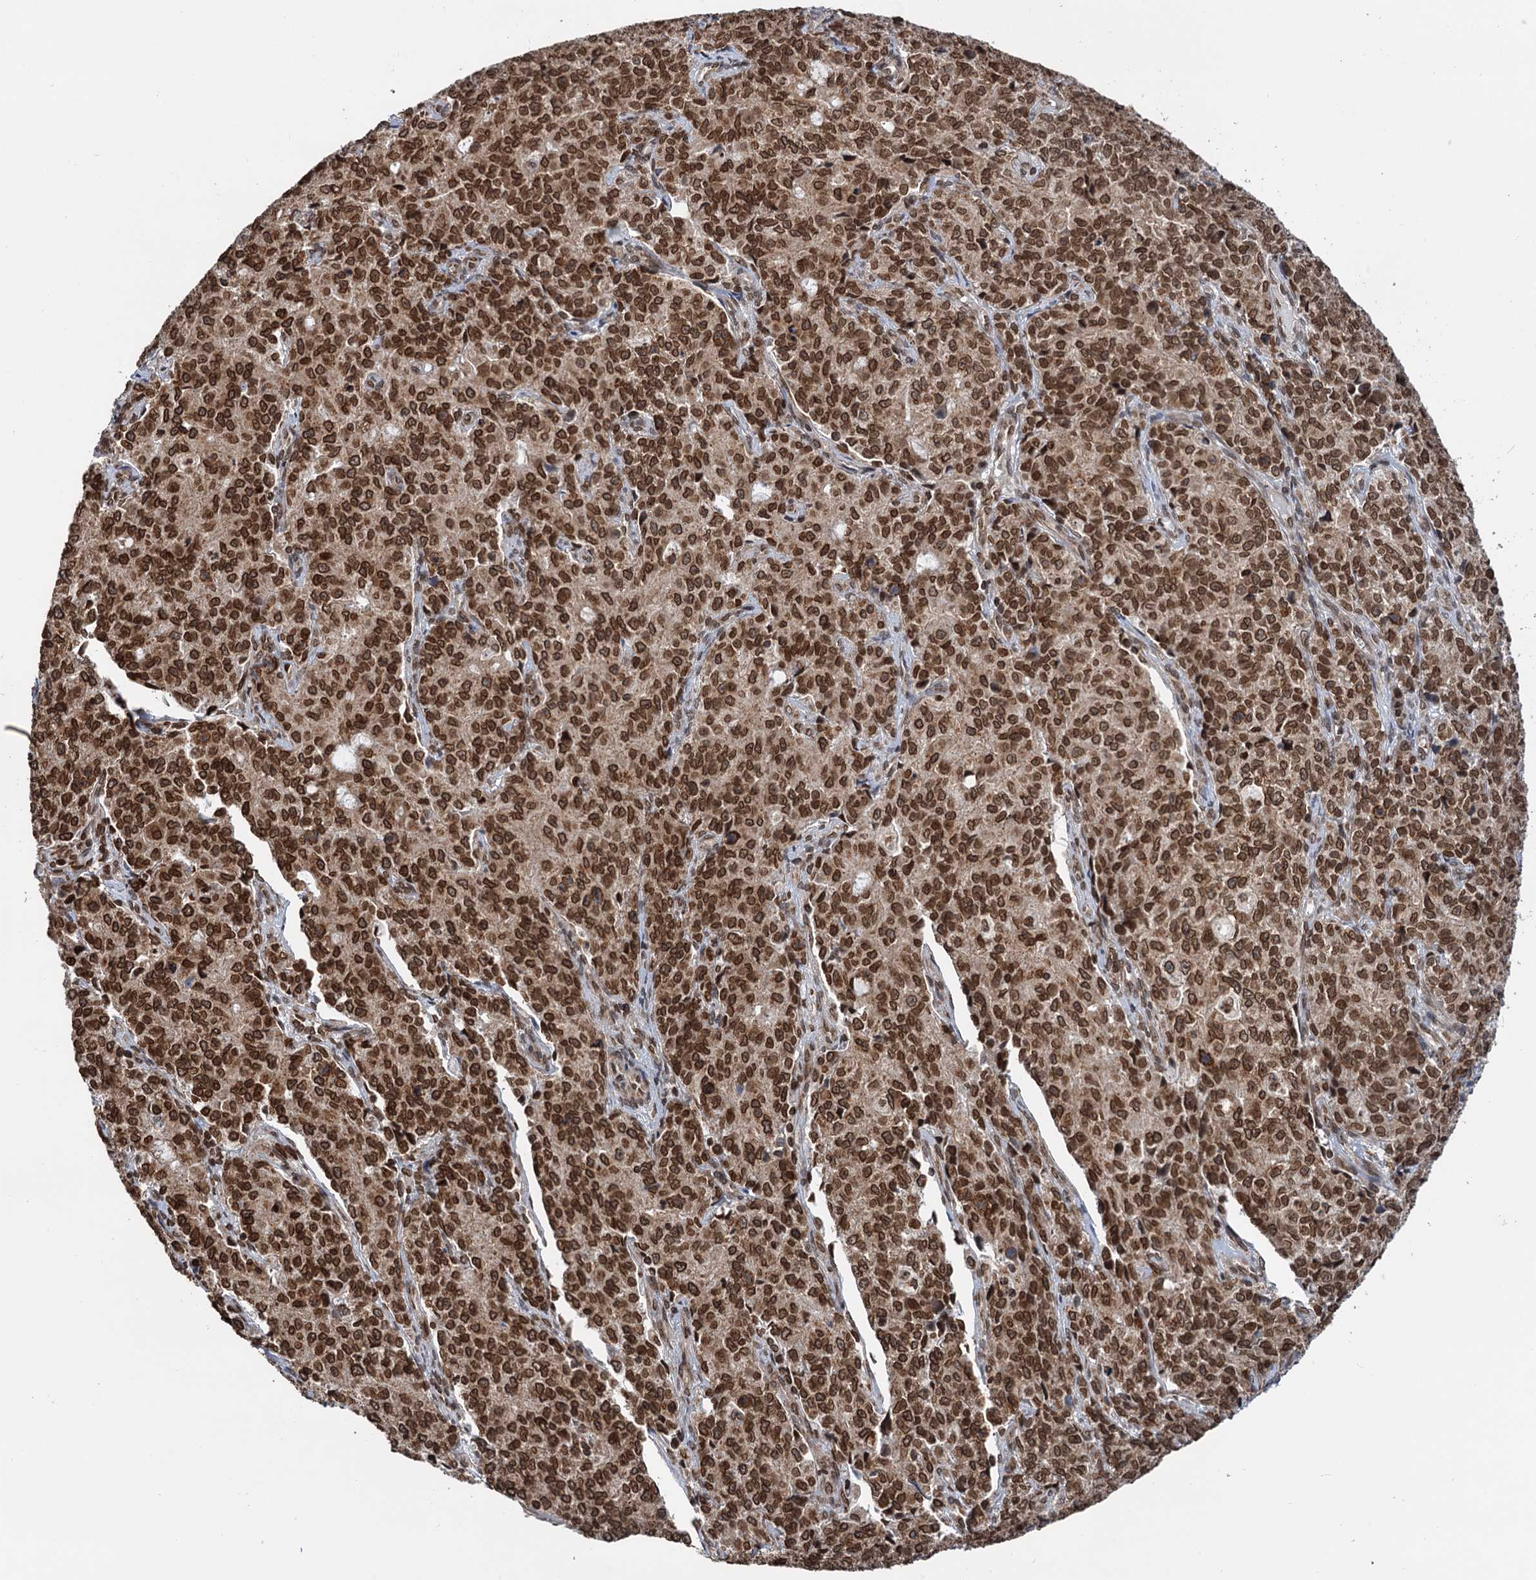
{"staining": {"intensity": "strong", "quantity": ">75%", "location": "cytoplasmic/membranous,nuclear"}, "tissue": "endometrial cancer", "cell_type": "Tumor cells", "image_type": "cancer", "snomed": [{"axis": "morphology", "description": "Adenocarcinoma, NOS"}, {"axis": "topography", "description": "Endometrium"}], "caption": "Tumor cells exhibit high levels of strong cytoplasmic/membranous and nuclear positivity in about >75% of cells in human adenocarcinoma (endometrial).", "gene": "ZC3H13", "patient": {"sex": "female", "age": 50}}